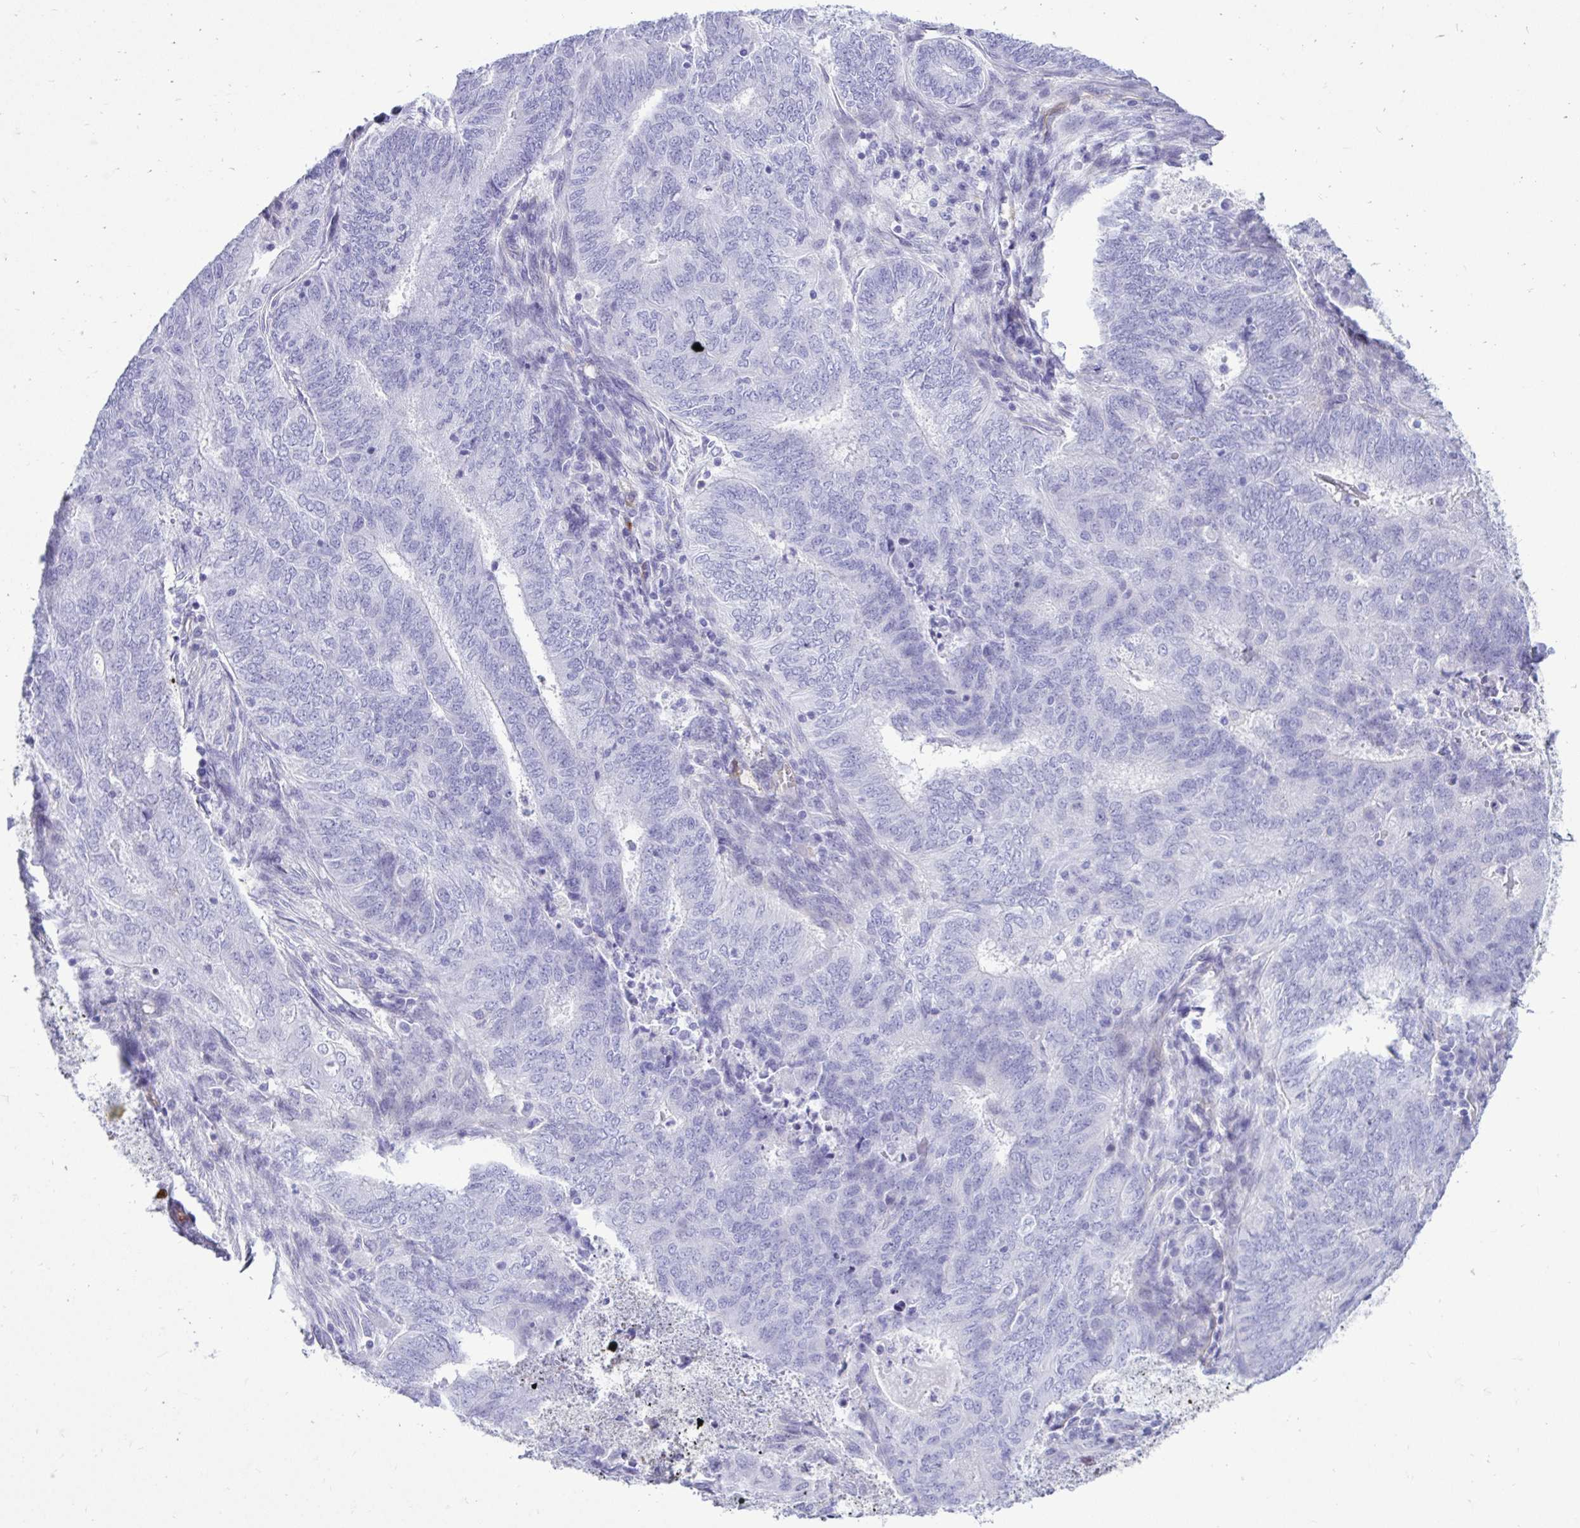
{"staining": {"intensity": "negative", "quantity": "none", "location": "none"}, "tissue": "endometrial cancer", "cell_type": "Tumor cells", "image_type": "cancer", "snomed": [{"axis": "morphology", "description": "Adenocarcinoma, NOS"}, {"axis": "topography", "description": "Endometrium"}], "caption": "An immunohistochemistry micrograph of endometrial cancer is shown. There is no staining in tumor cells of endometrial cancer.", "gene": "ABCG2", "patient": {"sex": "female", "age": 62}}